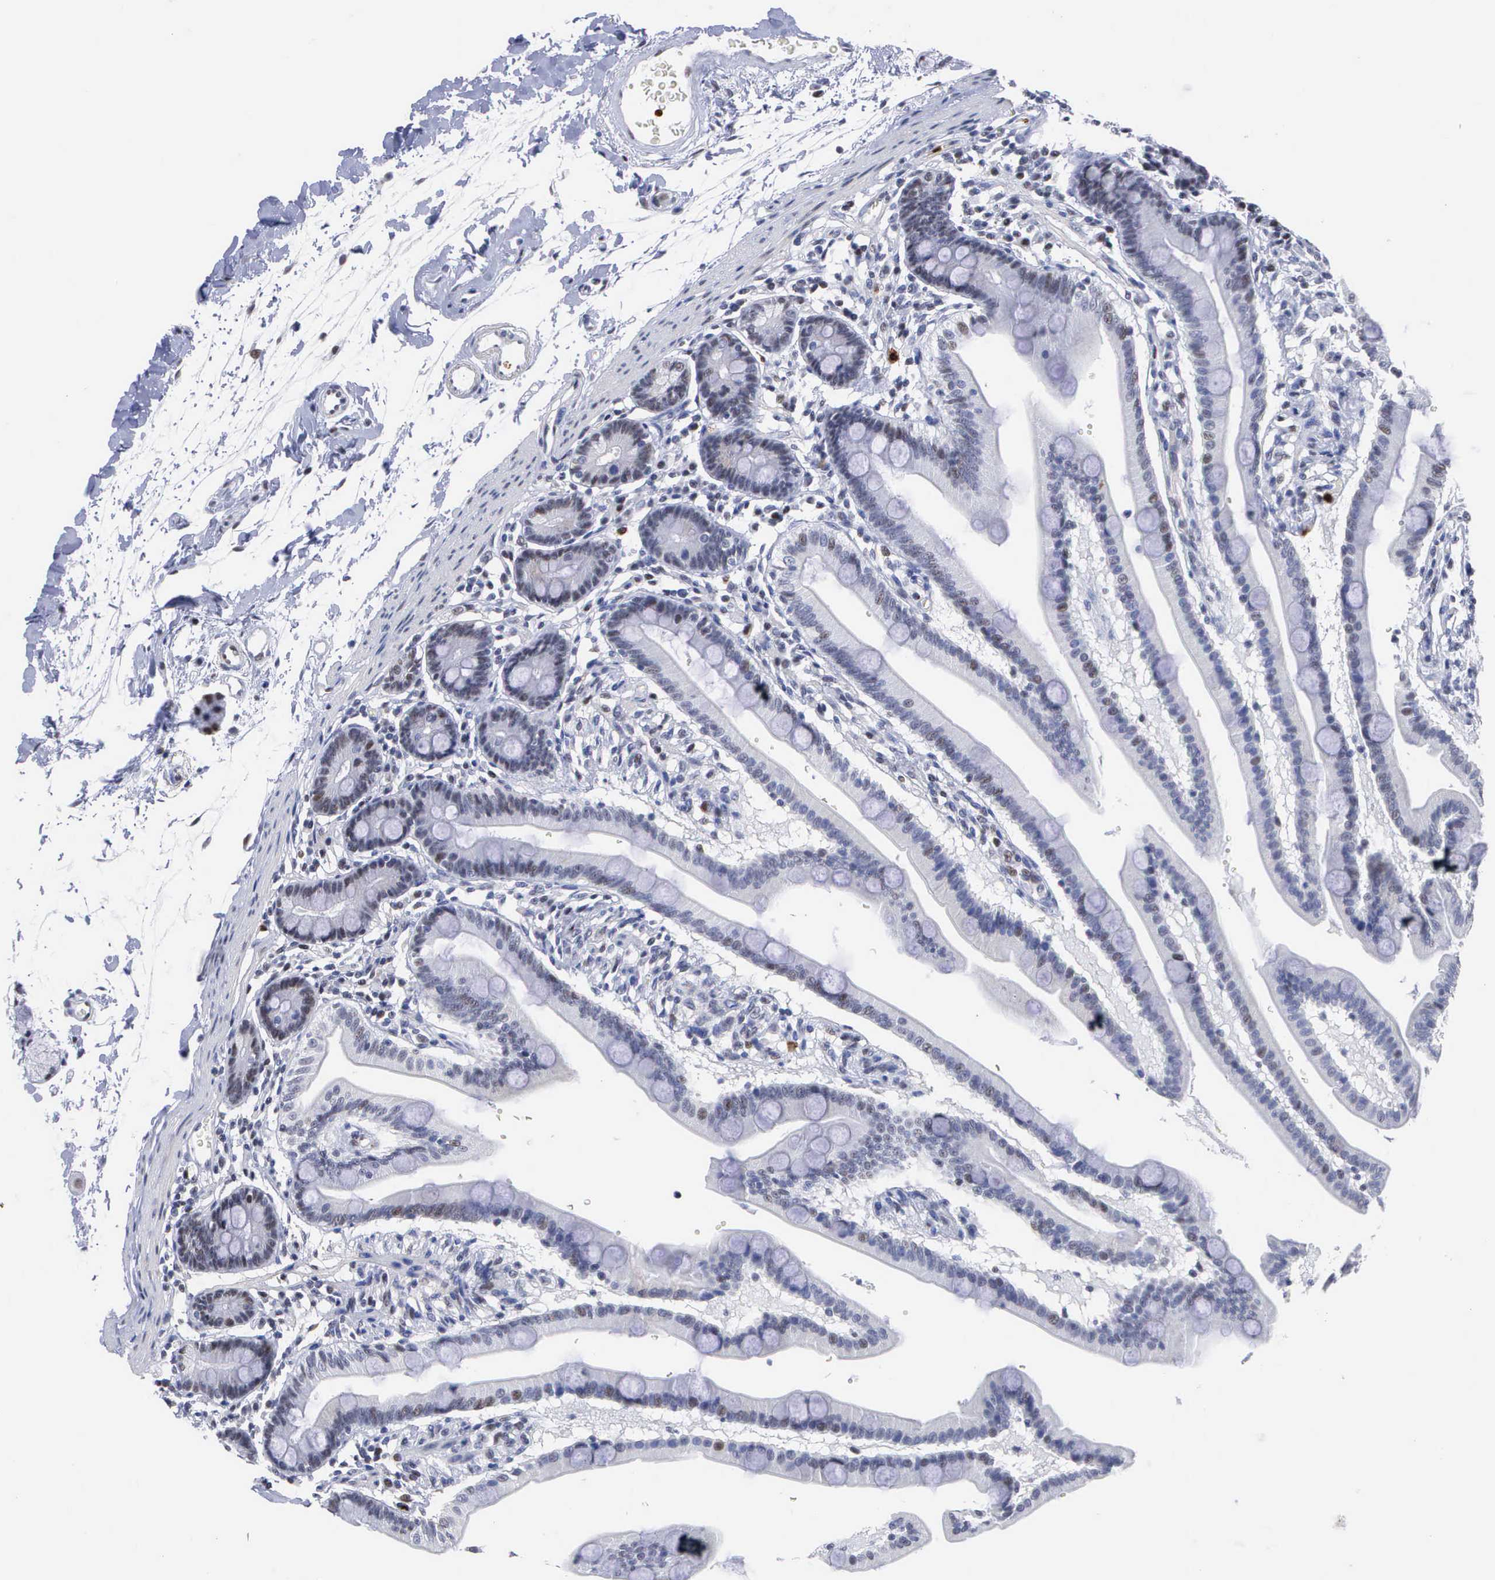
{"staining": {"intensity": "negative", "quantity": "none", "location": "none"}, "tissue": "duodenum", "cell_type": "Glandular cells", "image_type": "normal", "snomed": [{"axis": "morphology", "description": "Normal tissue, NOS"}, {"axis": "topography", "description": "Duodenum"}], "caption": "This histopathology image is of benign duodenum stained with immunohistochemistry to label a protein in brown with the nuclei are counter-stained blue. There is no positivity in glandular cells. (Stains: DAB (3,3'-diaminobenzidine) IHC with hematoxylin counter stain, Microscopy: brightfield microscopy at high magnification).", "gene": "SPIN3", "patient": {"sex": "female", "age": 77}}